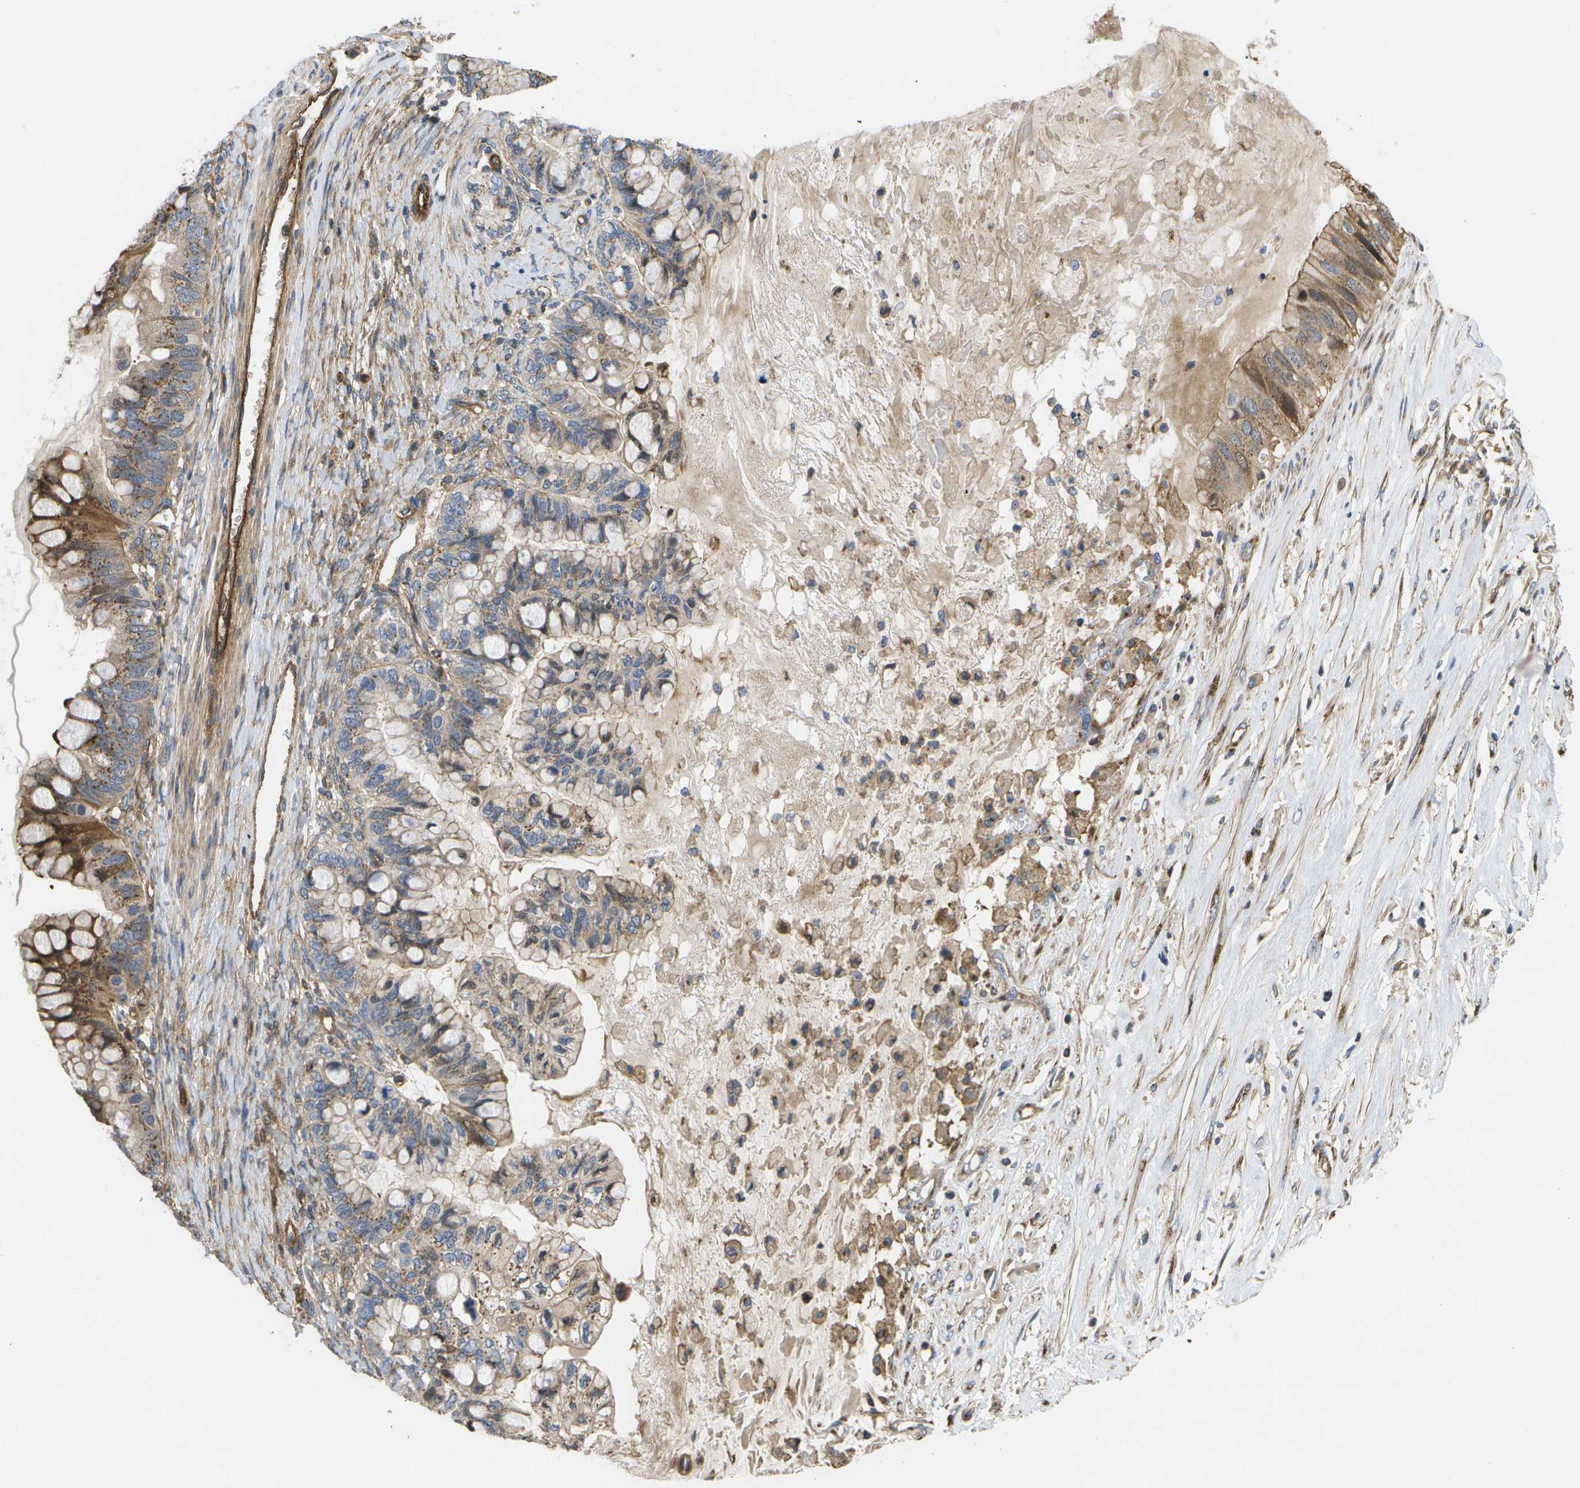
{"staining": {"intensity": "moderate", "quantity": "25%-75%", "location": "cytoplasmic/membranous"}, "tissue": "ovarian cancer", "cell_type": "Tumor cells", "image_type": "cancer", "snomed": [{"axis": "morphology", "description": "Cystadenocarcinoma, mucinous, NOS"}, {"axis": "topography", "description": "Ovary"}], "caption": "Approximately 25%-75% of tumor cells in ovarian mucinous cystadenocarcinoma exhibit moderate cytoplasmic/membranous protein positivity as visualized by brown immunohistochemical staining.", "gene": "BST2", "patient": {"sex": "female", "age": 80}}